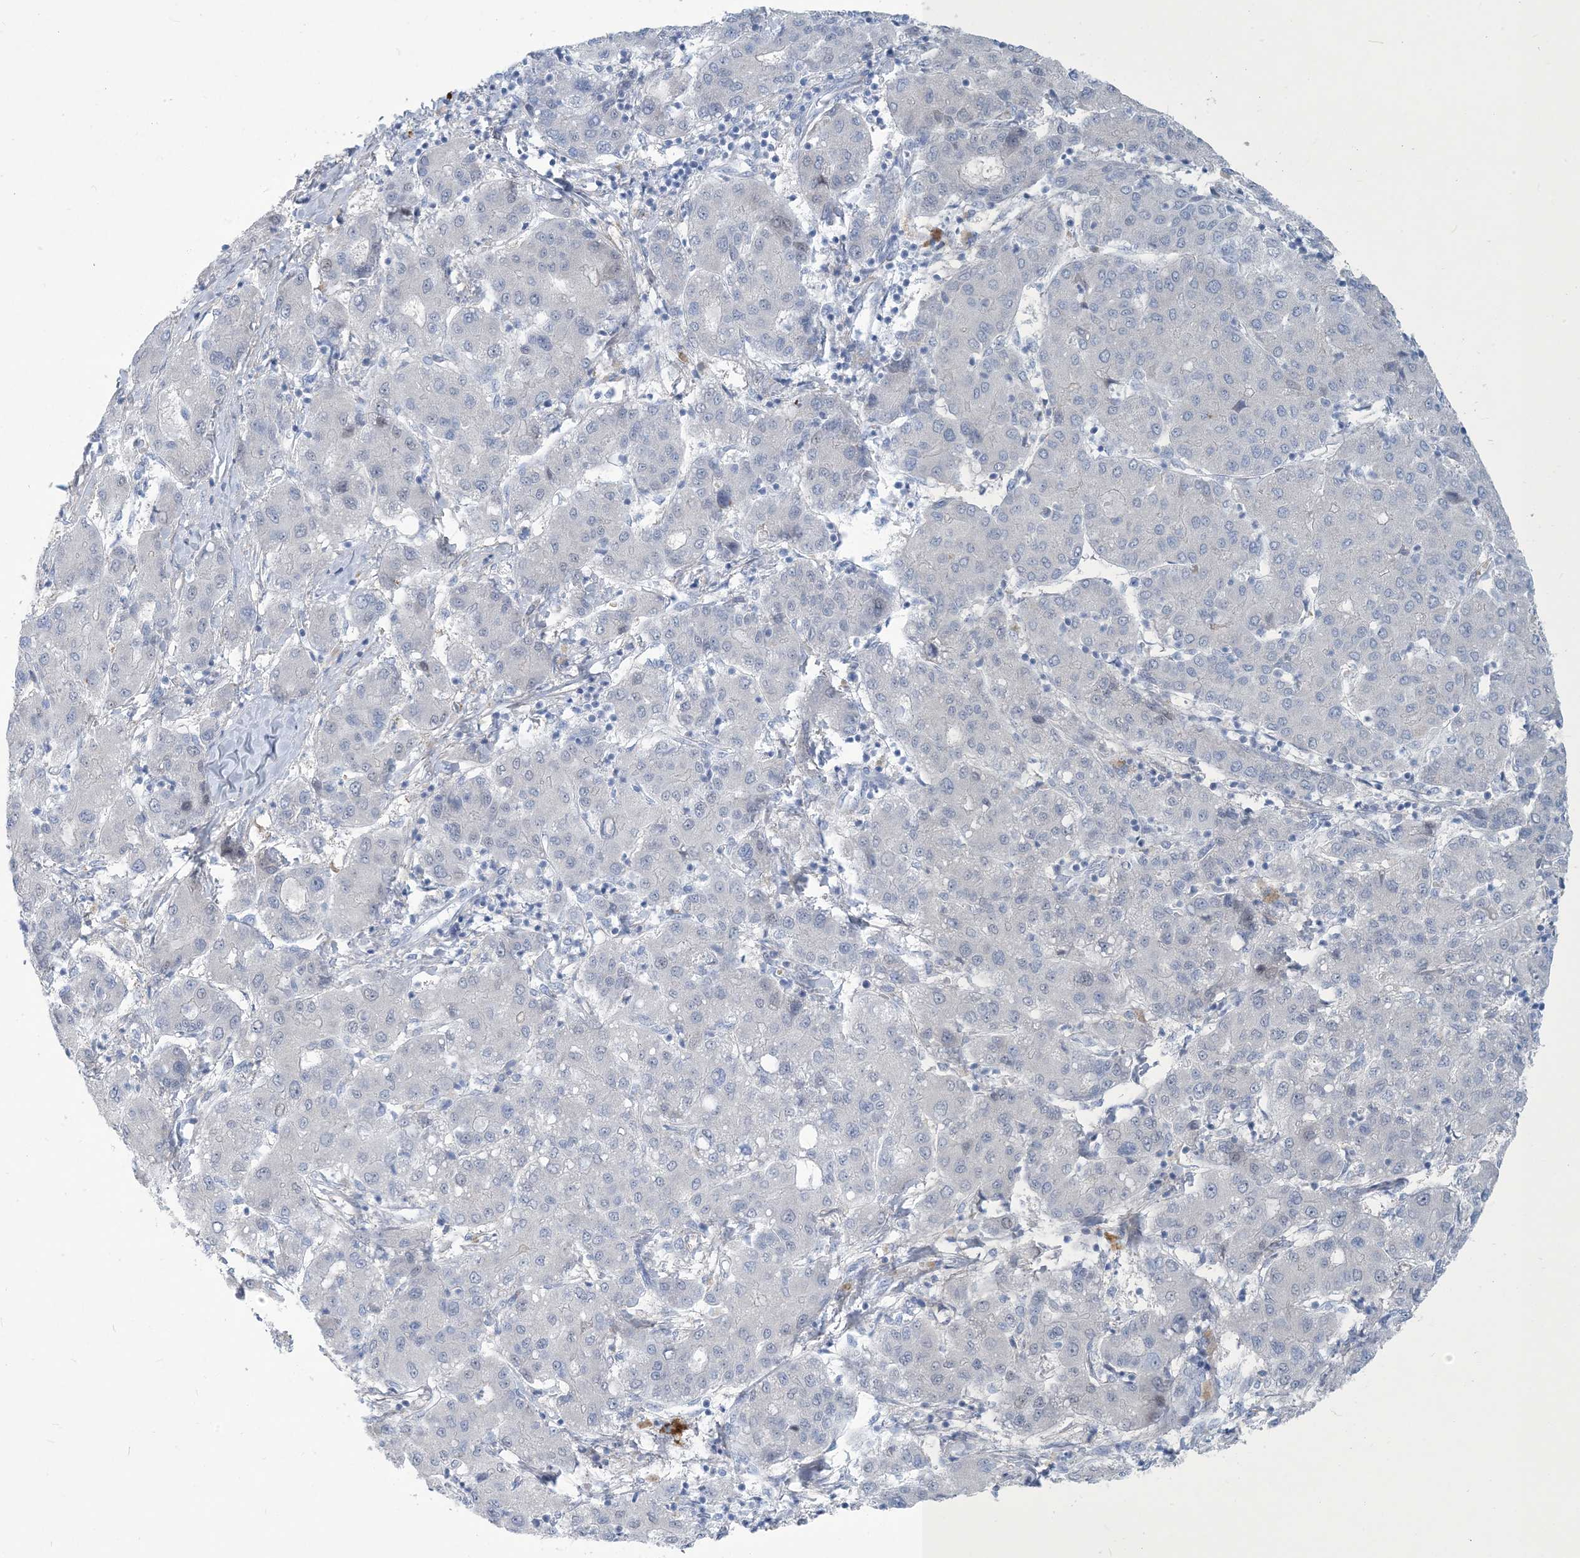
{"staining": {"intensity": "negative", "quantity": "none", "location": "none"}, "tissue": "liver cancer", "cell_type": "Tumor cells", "image_type": "cancer", "snomed": [{"axis": "morphology", "description": "Carcinoma, Hepatocellular, NOS"}, {"axis": "topography", "description": "Liver"}], "caption": "Hepatocellular carcinoma (liver) stained for a protein using immunohistochemistry shows no expression tumor cells.", "gene": "MOXD1", "patient": {"sex": "male", "age": 65}}